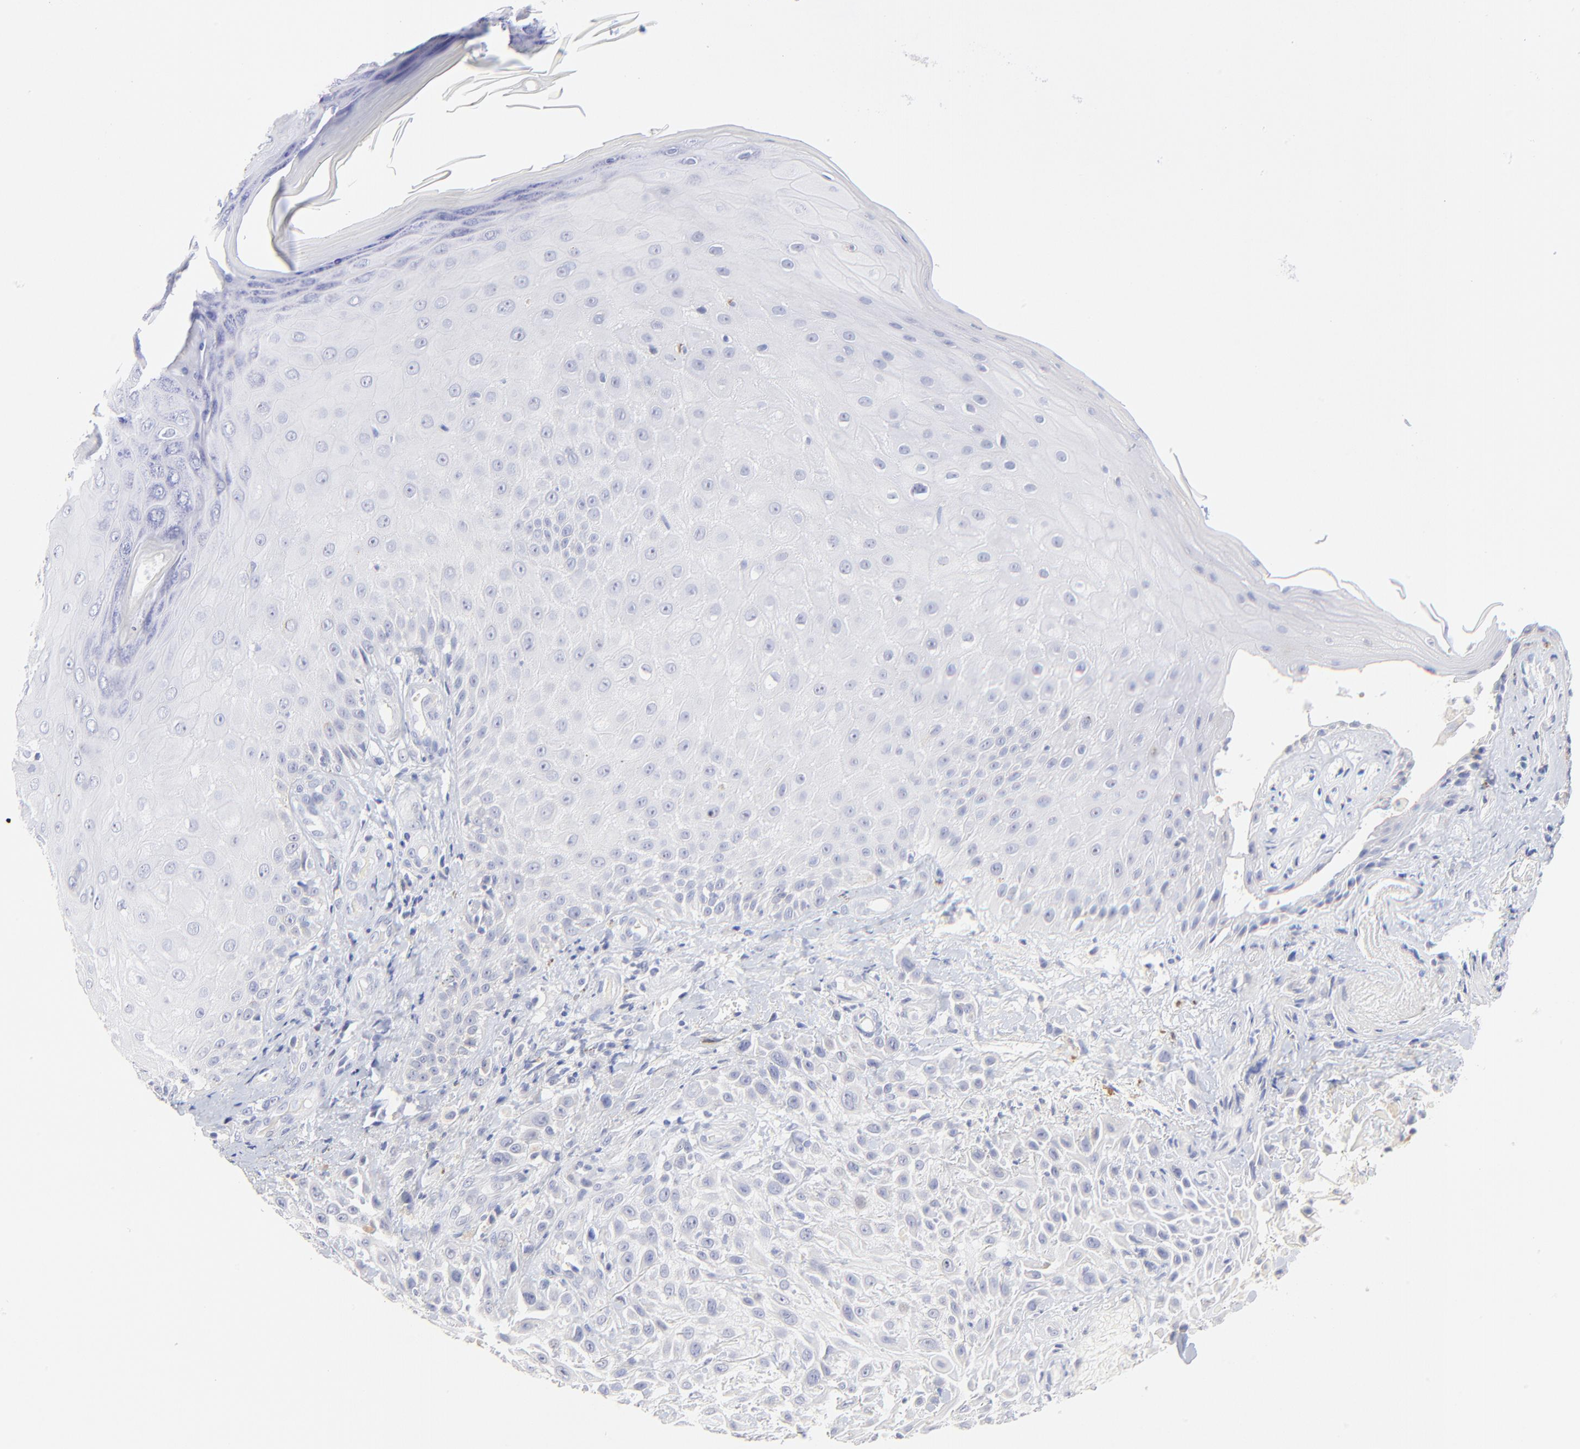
{"staining": {"intensity": "negative", "quantity": "none", "location": "none"}, "tissue": "skin cancer", "cell_type": "Tumor cells", "image_type": "cancer", "snomed": [{"axis": "morphology", "description": "Squamous cell carcinoma, NOS"}, {"axis": "topography", "description": "Skin"}], "caption": "Tumor cells are negative for brown protein staining in skin squamous cell carcinoma. The staining was performed using DAB to visualize the protein expression in brown, while the nuclei were stained in blue with hematoxylin (Magnification: 20x).", "gene": "SULT4A1", "patient": {"sex": "female", "age": 42}}